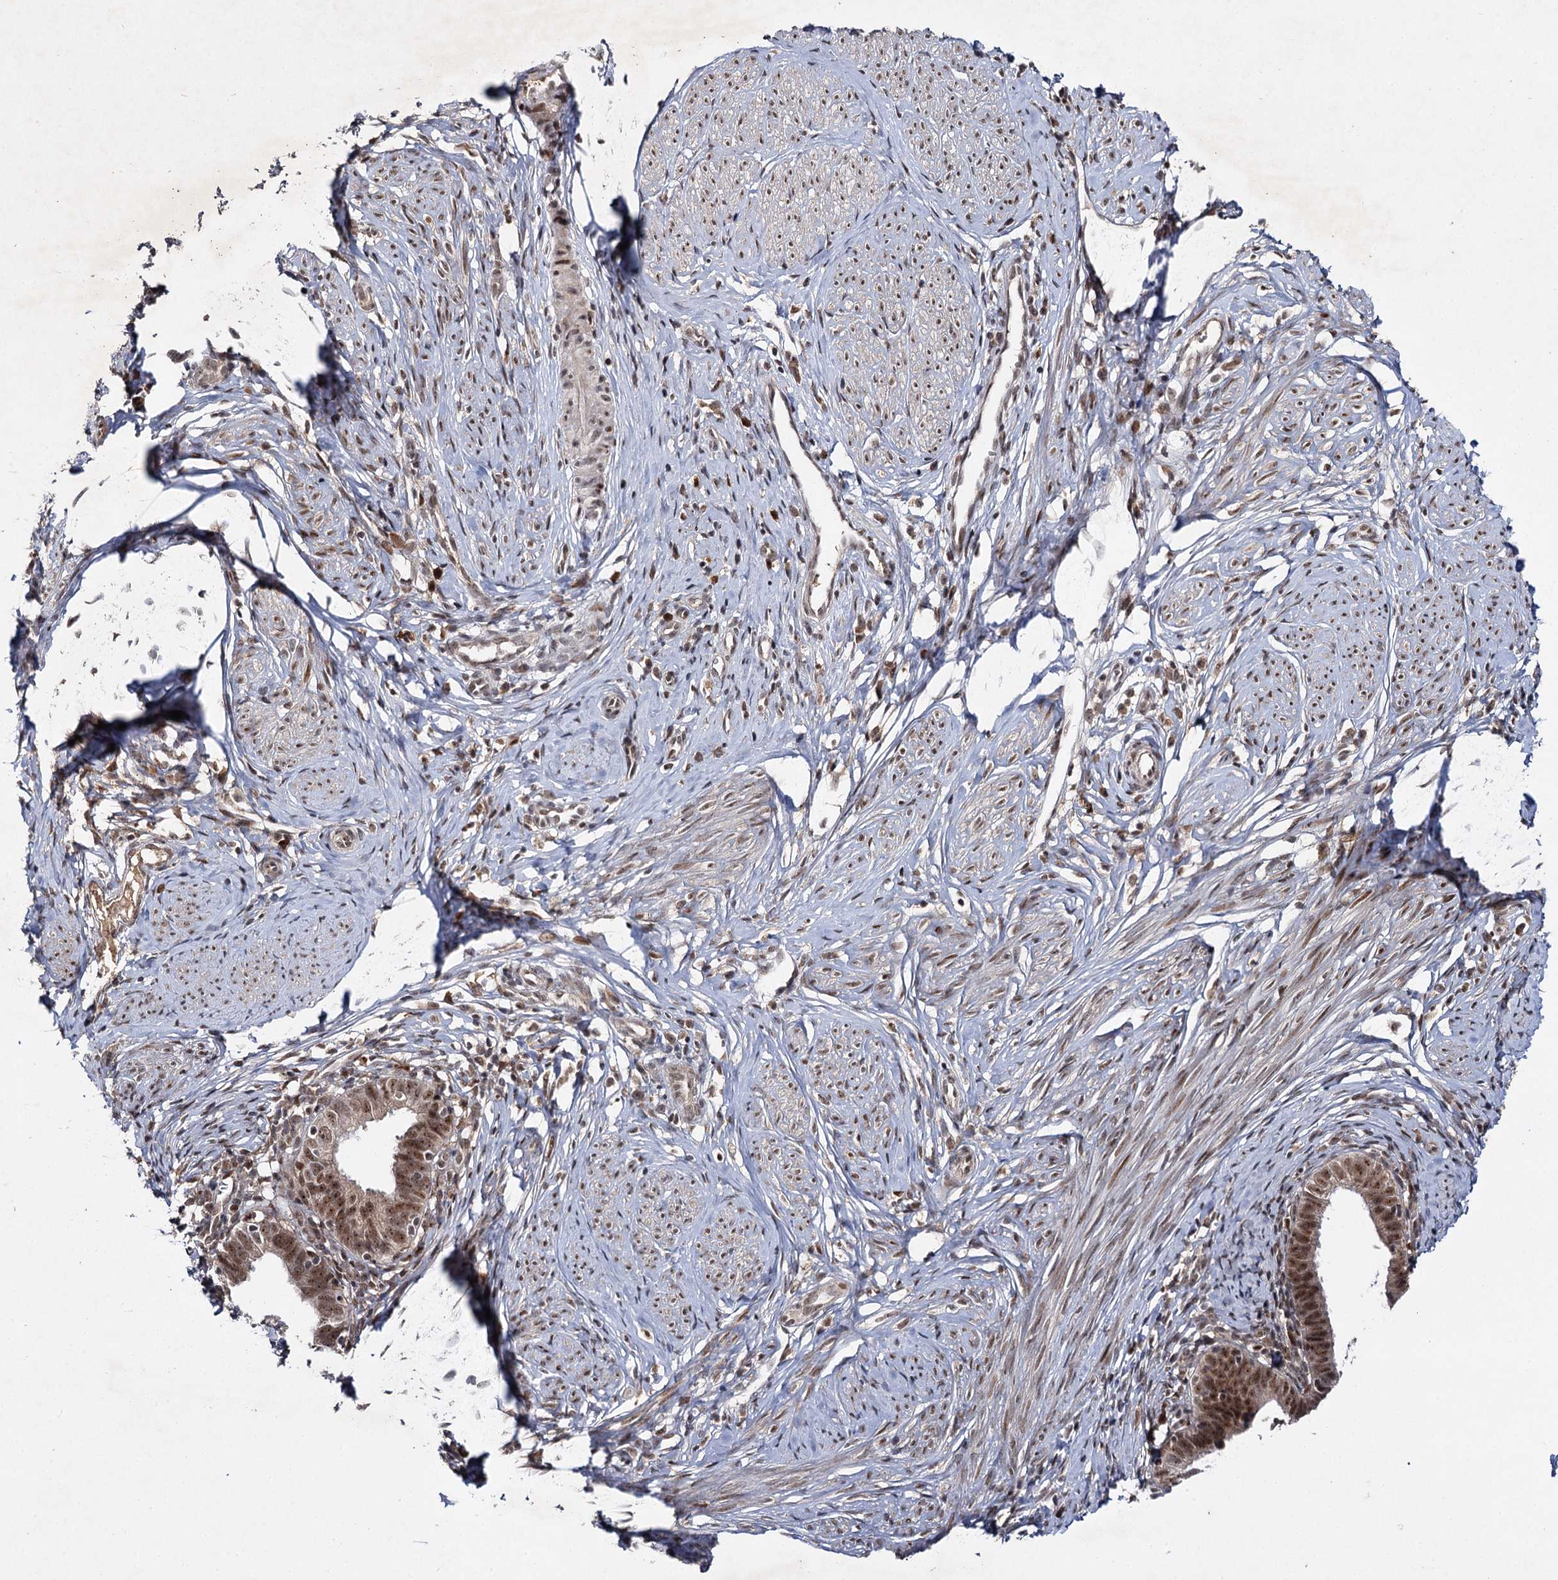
{"staining": {"intensity": "moderate", "quantity": ">75%", "location": "nuclear"}, "tissue": "cervical cancer", "cell_type": "Tumor cells", "image_type": "cancer", "snomed": [{"axis": "morphology", "description": "Adenocarcinoma, NOS"}, {"axis": "topography", "description": "Cervix"}], "caption": "Adenocarcinoma (cervical) was stained to show a protein in brown. There is medium levels of moderate nuclear positivity in approximately >75% of tumor cells. (Stains: DAB in brown, nuclei in blue, Microscopy: brightfield microscopy at high magnification).", "gene": "BUD13", "patient": {"sex": "female", "age": 36}}